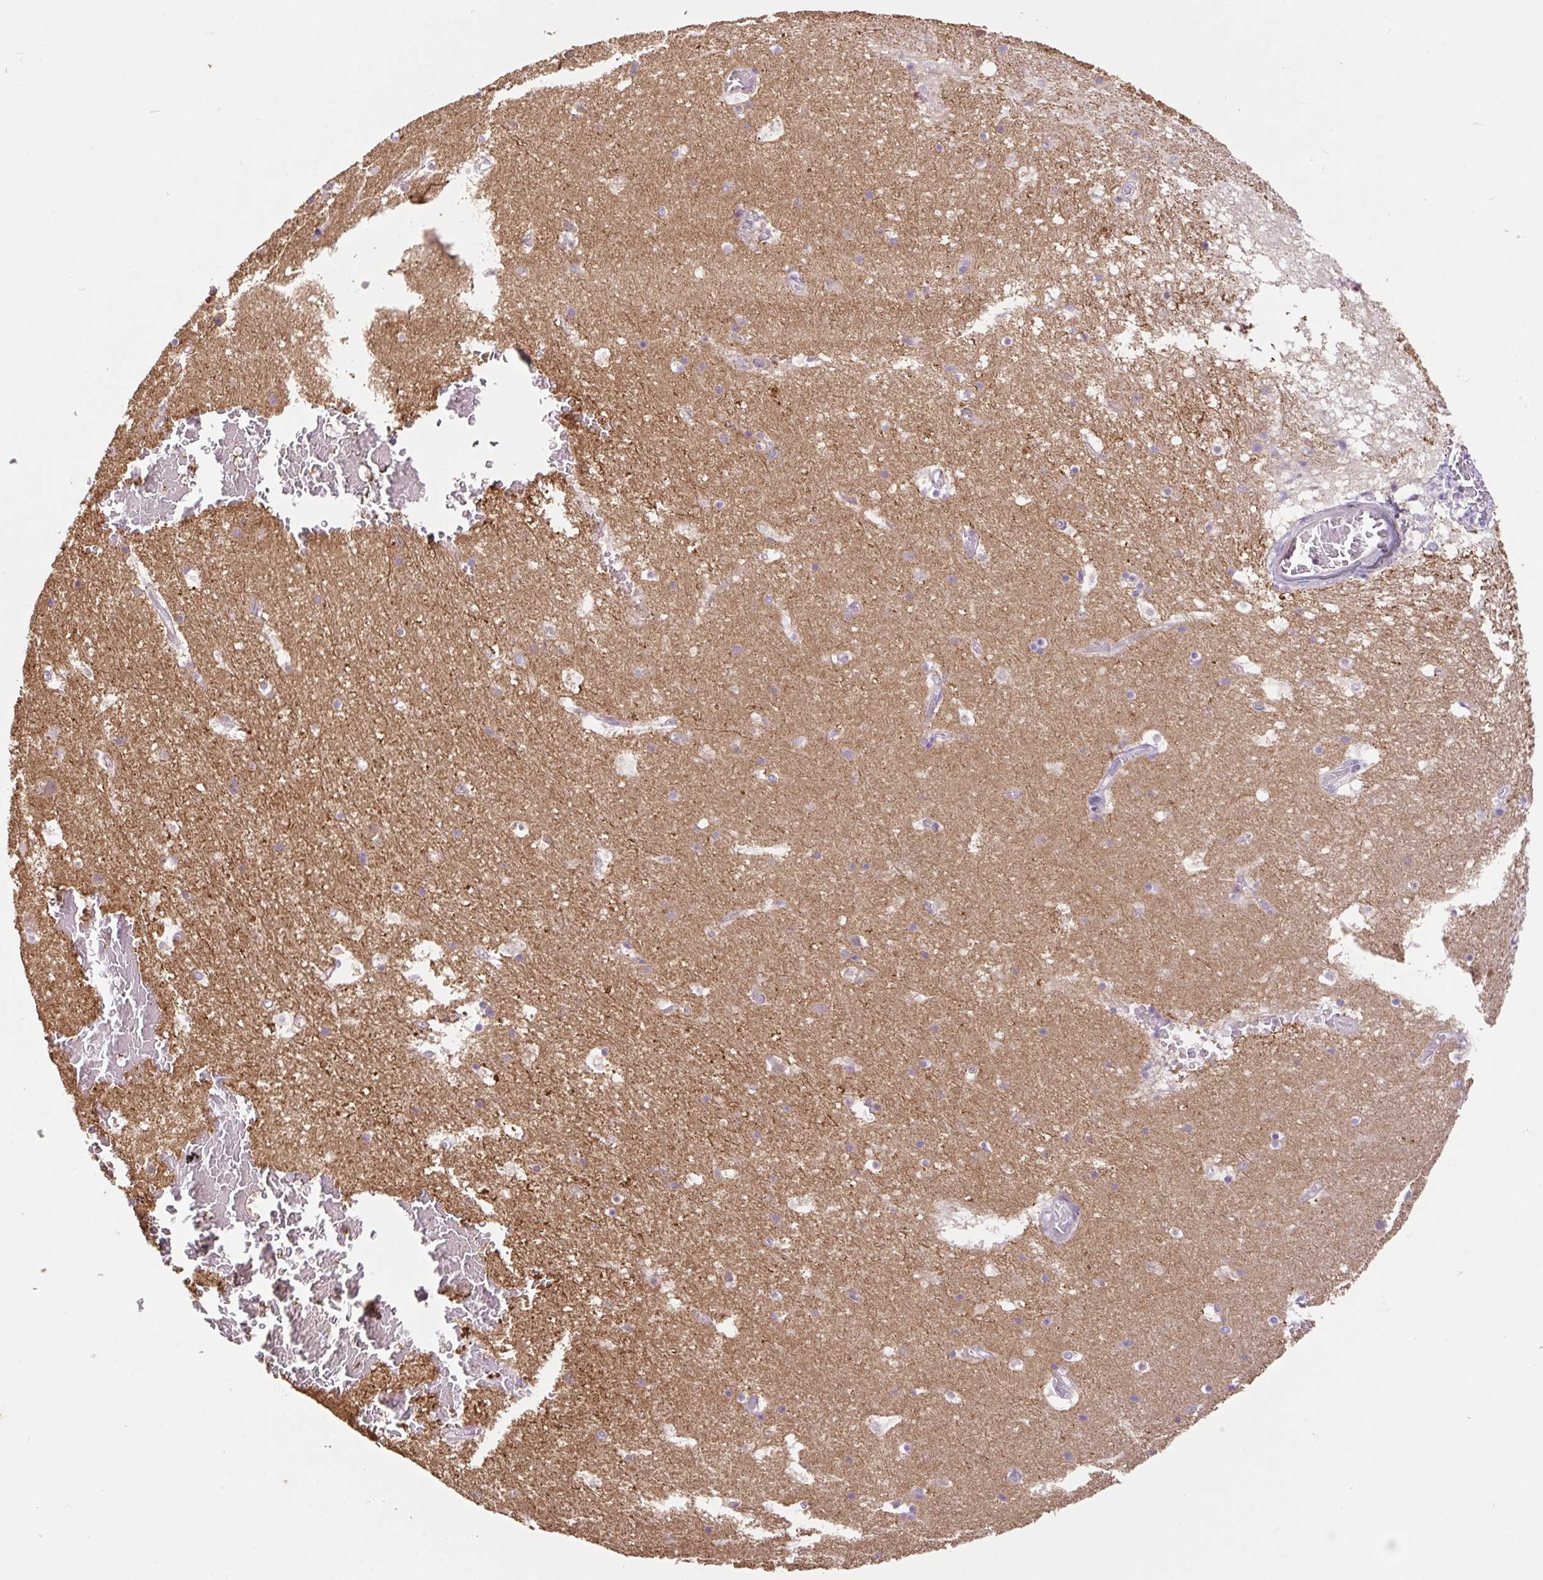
{"staining": {"intensity": "negative", "quantity": "none", "location": "none"}, "tissue": "hippocampus", "cell_type": "Glial cells", "image_type": "normal", "snomed": [{"axis": "morphology", "description": "Normal tissue, NOS"}, {"axis": "topography", "description": "Hippocampus"}], "caption": "IHC image of benign hippocampus stained for a protein (brown), which shows no expression in glial cells.", "gene": "COX8A", "patient": {"sex": "female", "age": 52}}